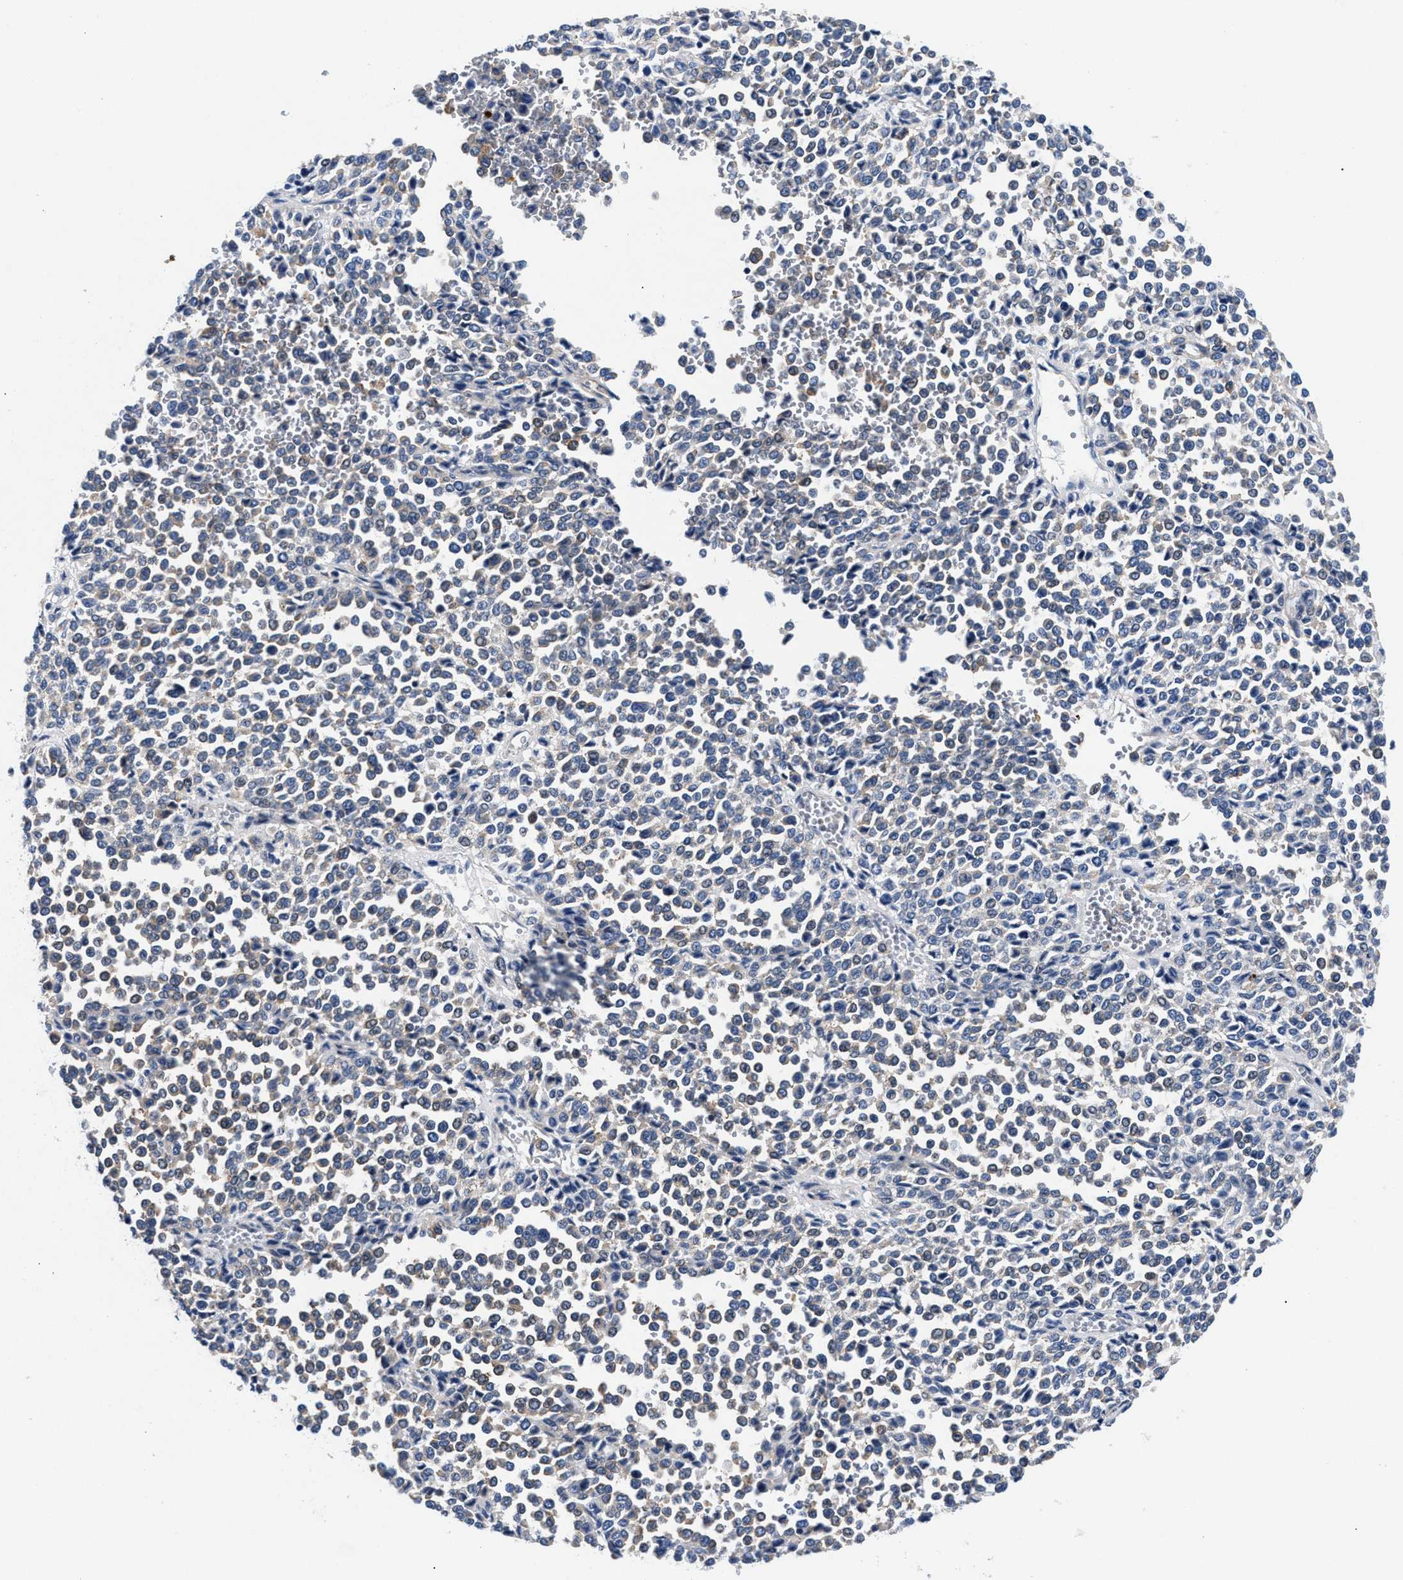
{"staining": {"intensity": "weak", "quantity": ">75%", "location": "cytoplasmic/membranous"}, "tissue": "melanoma", "cell_type": "Tumor cells", "image_type": "cancer", "snomed": [{"axis": "morphology", "description": "Malignant melanoma, Metastatic site"}, {"axis": "topography", "description": "Pancreas"}], "caption": "Immunohistochemistry micrograph of human malignant melanoma (metastatic site) stained for a protein (brown), which shows low levels of weak cytoplasmic/membranous positivity in about >75% of tumor cells.", "gene": "P2RY4", "patient": {"sex": "female", "age": 30}}